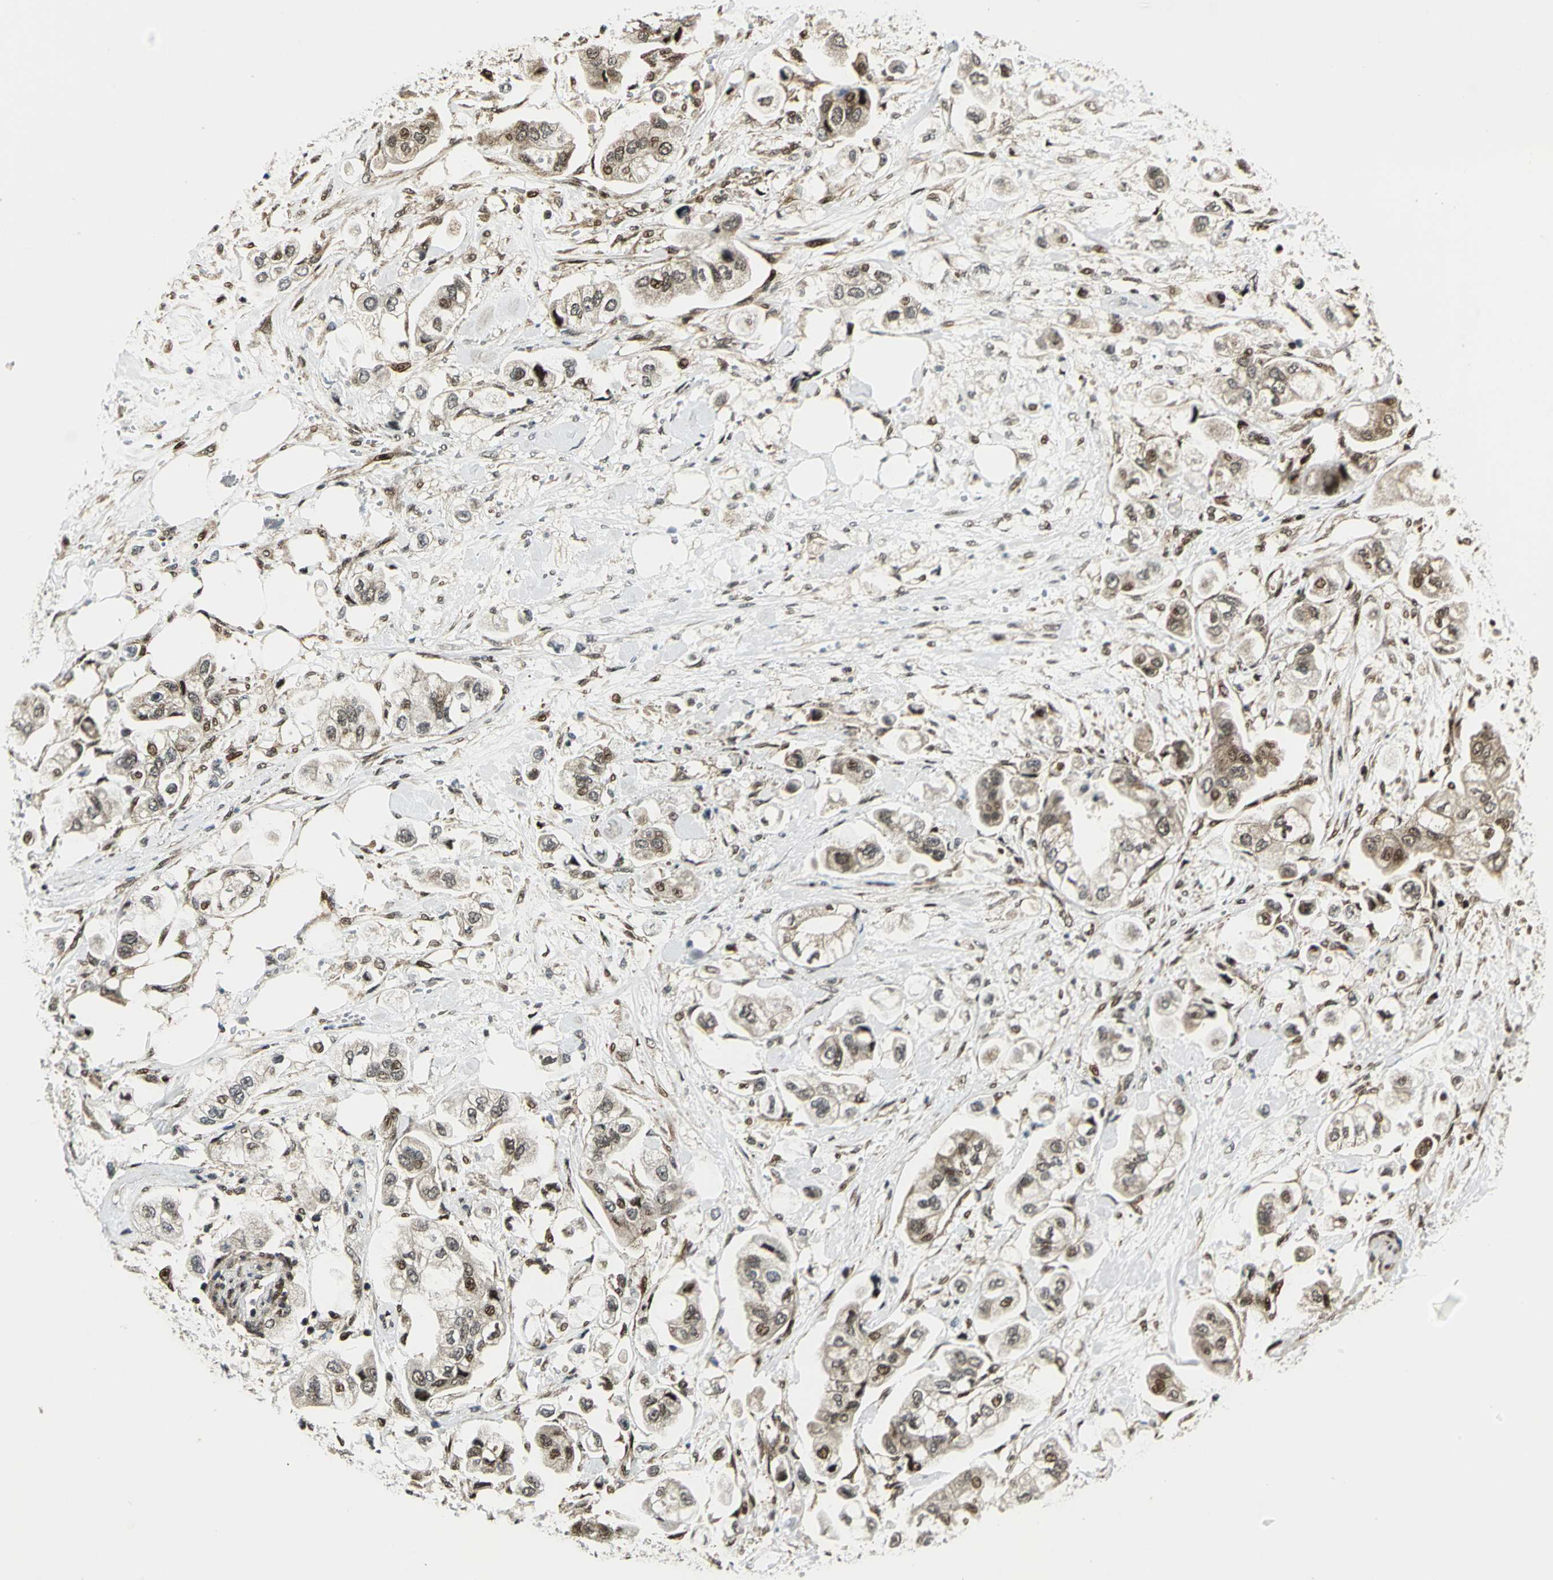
{"staining": {"intensity": "moderate", "quantity": ">75%", "location": "cytoplasmic/membranous,nuclear"}, "tissue": "stomach cancer", "cell_type": "Tumor cells", "image_type": "cancer", "snomed": [{"axis": "morphology", "description": "Adenocarcinoma, NOS"}, {"axis": "topography", "description": "Stomach"}], "caption": "The histopathology image displays a brown stain indicating the presence of a protein in the cytoplasmic/membranous and nuclear of tumor cells in stomach adenocarcinoma.", "gene": "COPS5", "patient": {"sex": "male", "age": 62}}